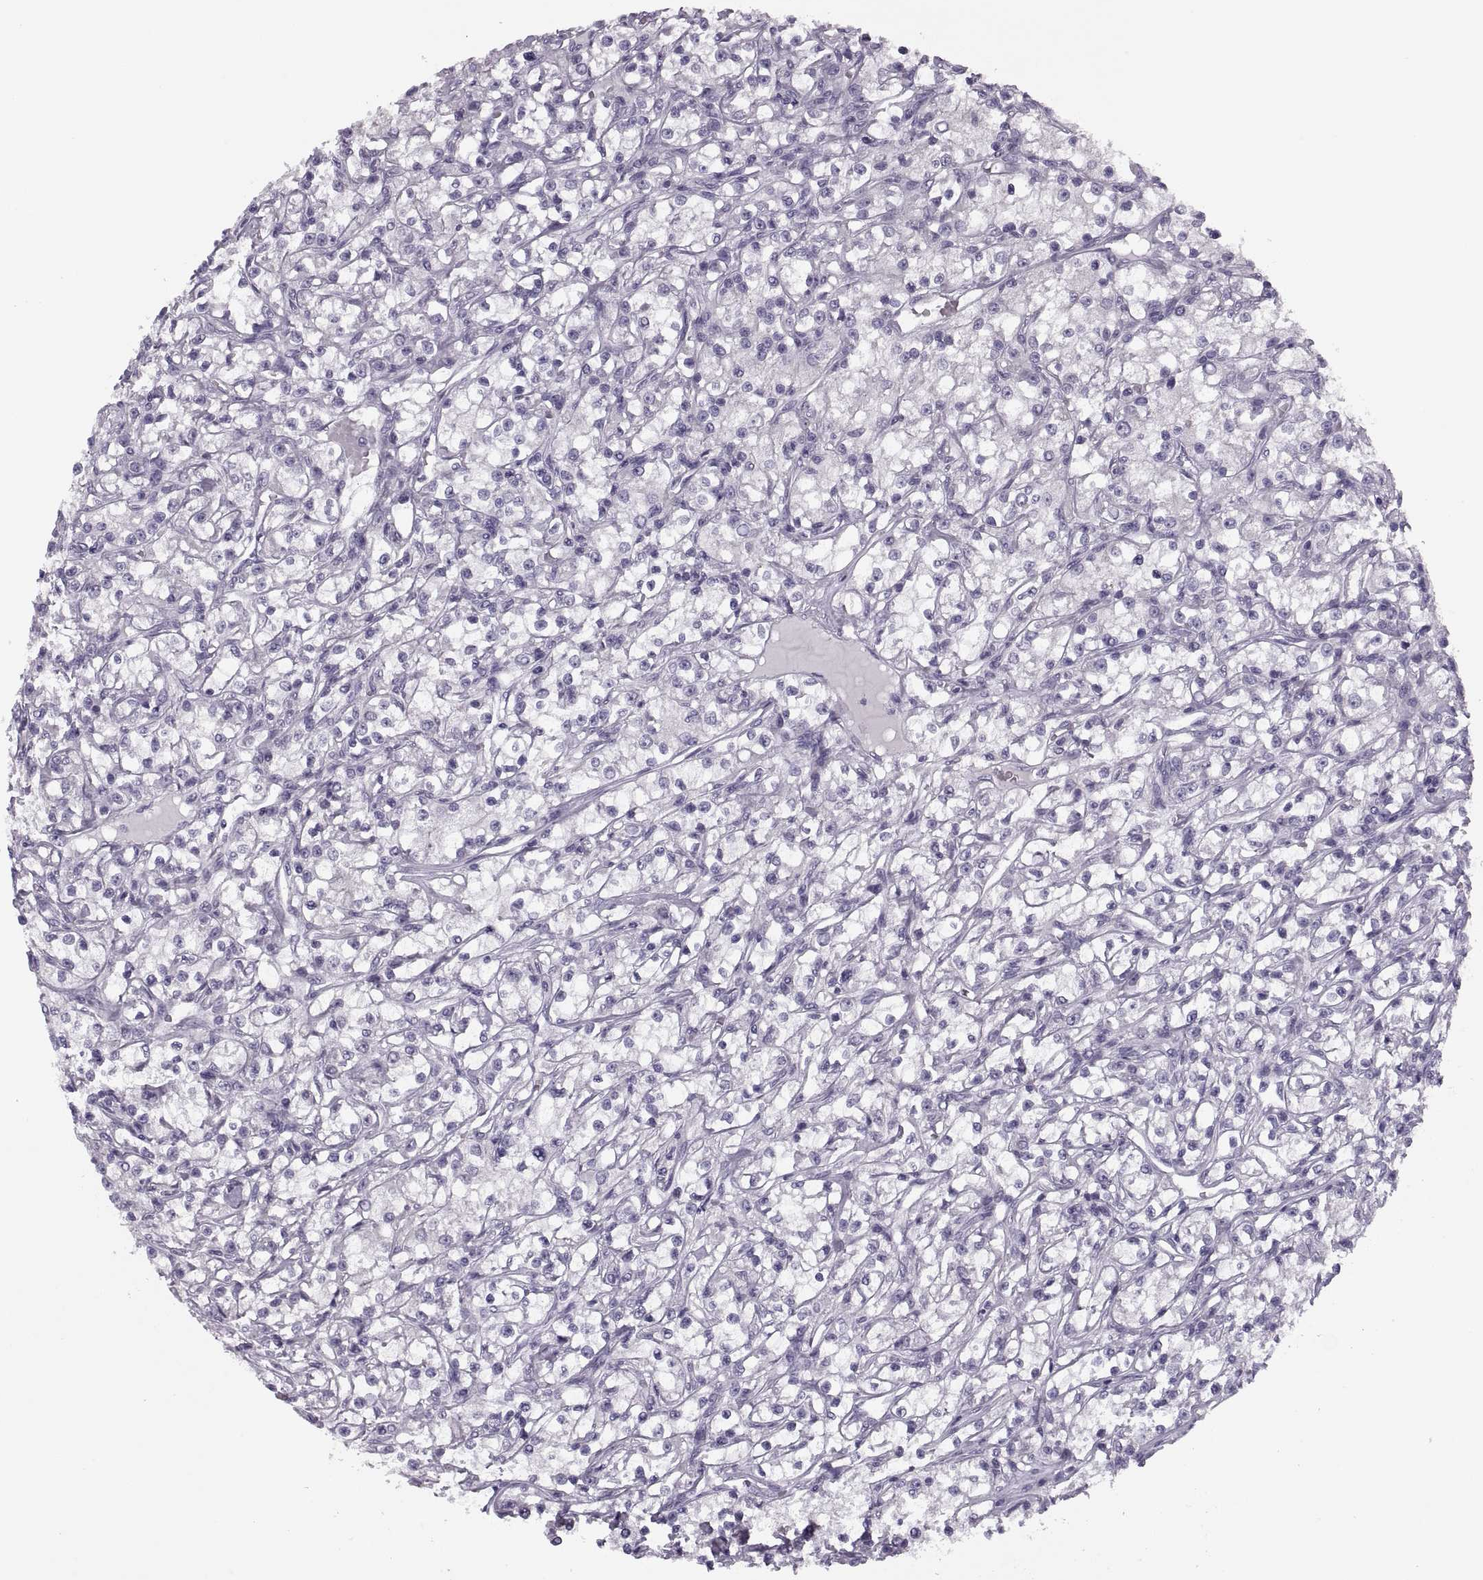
{"staining": {"intensity": "negative", "quantity": "none", "location": "none"}, "tissue": "renal cancer", "cell_type": "Tumor cells", "image_type": "cancer", "snomed": [{"axis": "morphology", "description": "Adenocarcinoma, NOS"}, {"axis": "topography", "description": "Kidney"}], "caption": "Protein analysis of adenocarcinoma (renal) displays no significant expression in tumor cells.", "gene": "PRSS54", "patient": {"sex": "female", "age": 59}}